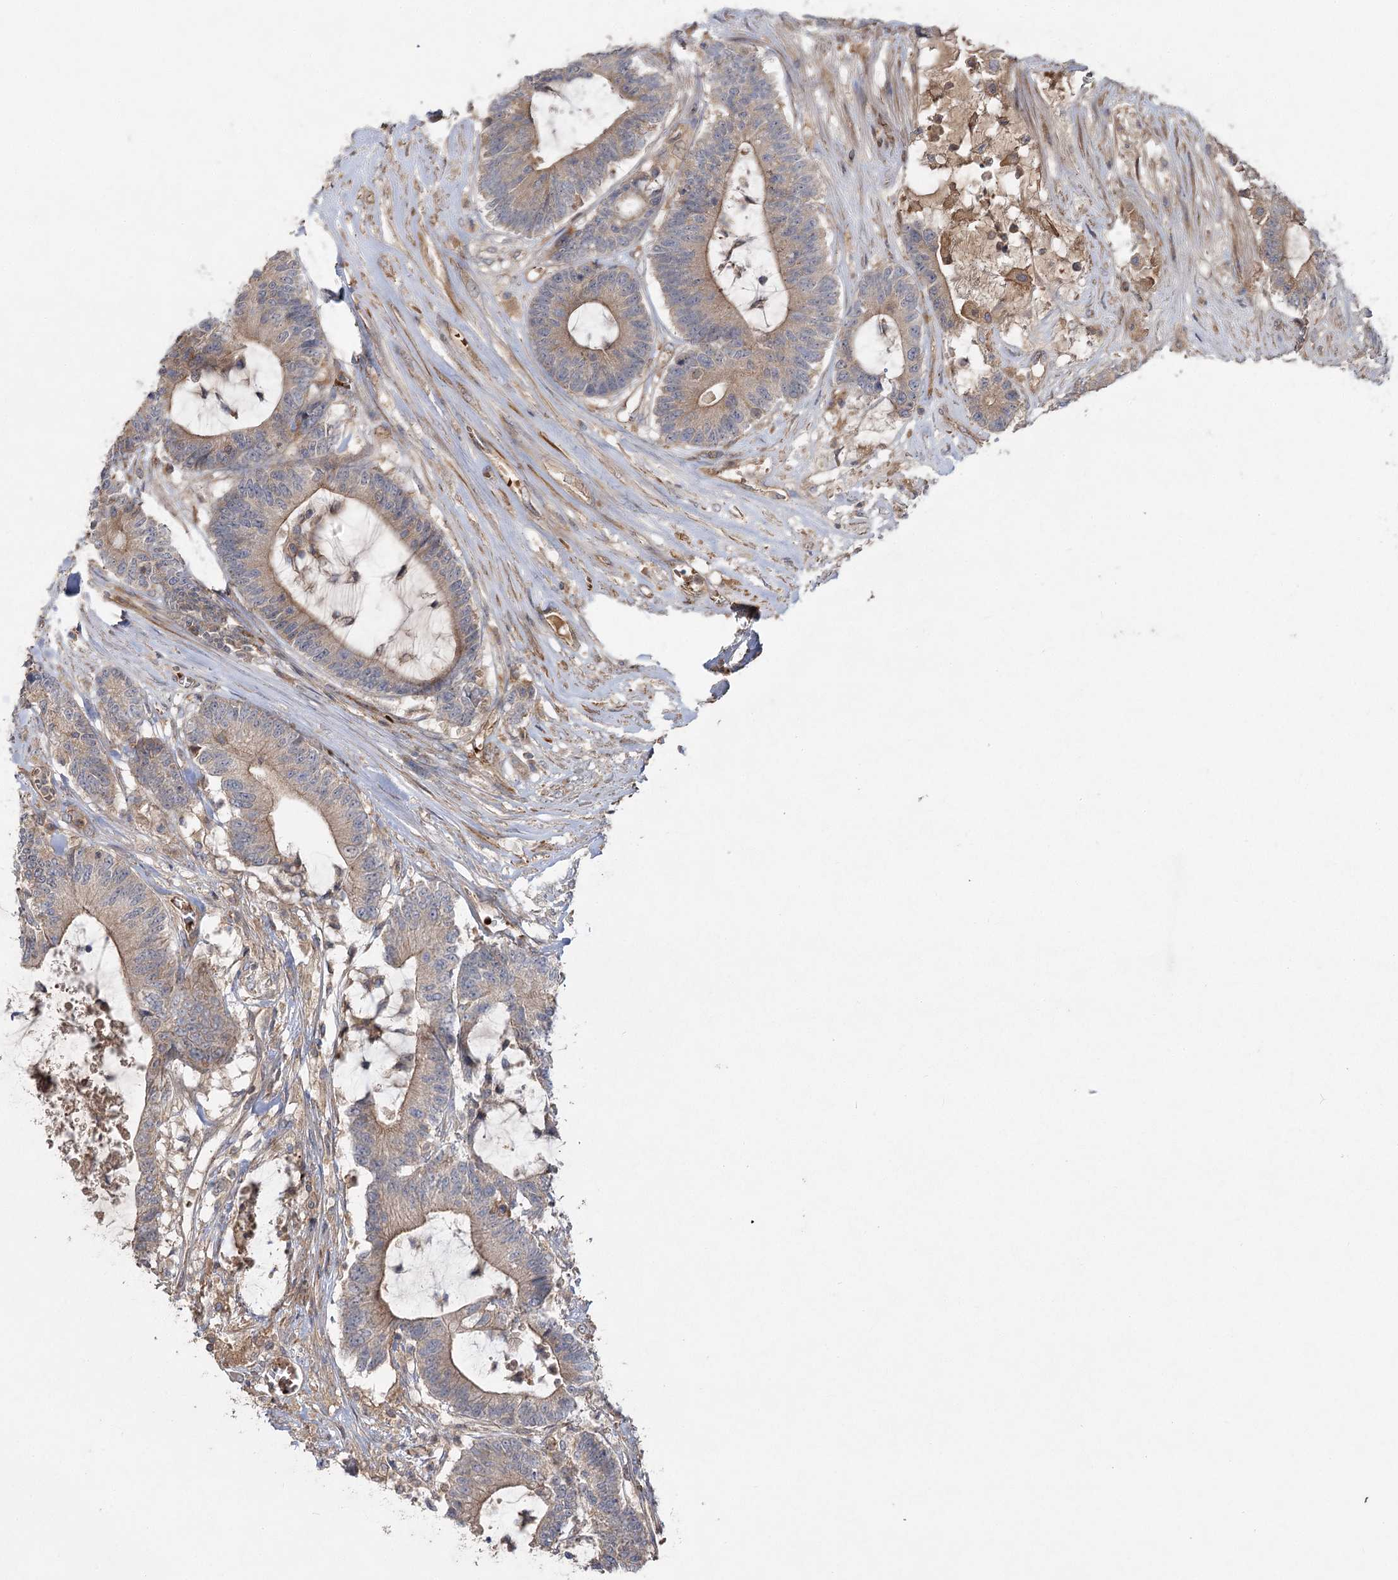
{"staining": {"intensity": "moderate", "quantity": ">75%", "location": "cytoplasmic/membranous"}, "tissue": "colorectal cancer", "cell_type": "Tumor cells", "image_type": "cancer", "snomed": [{"axis": "morphology", "description": "Adenocarcinoma, NOS"}, {"axis": "topography", "description": "Colon"}], "caption": "Immunohistochemical staining of human colorectal cancer demonstrates moderate cytoplasmic/membranous protein positivity in approximately >75% of tumor cells.", "gene": "KIAA0825", "patient": {"sex": "female", "age": 84}}